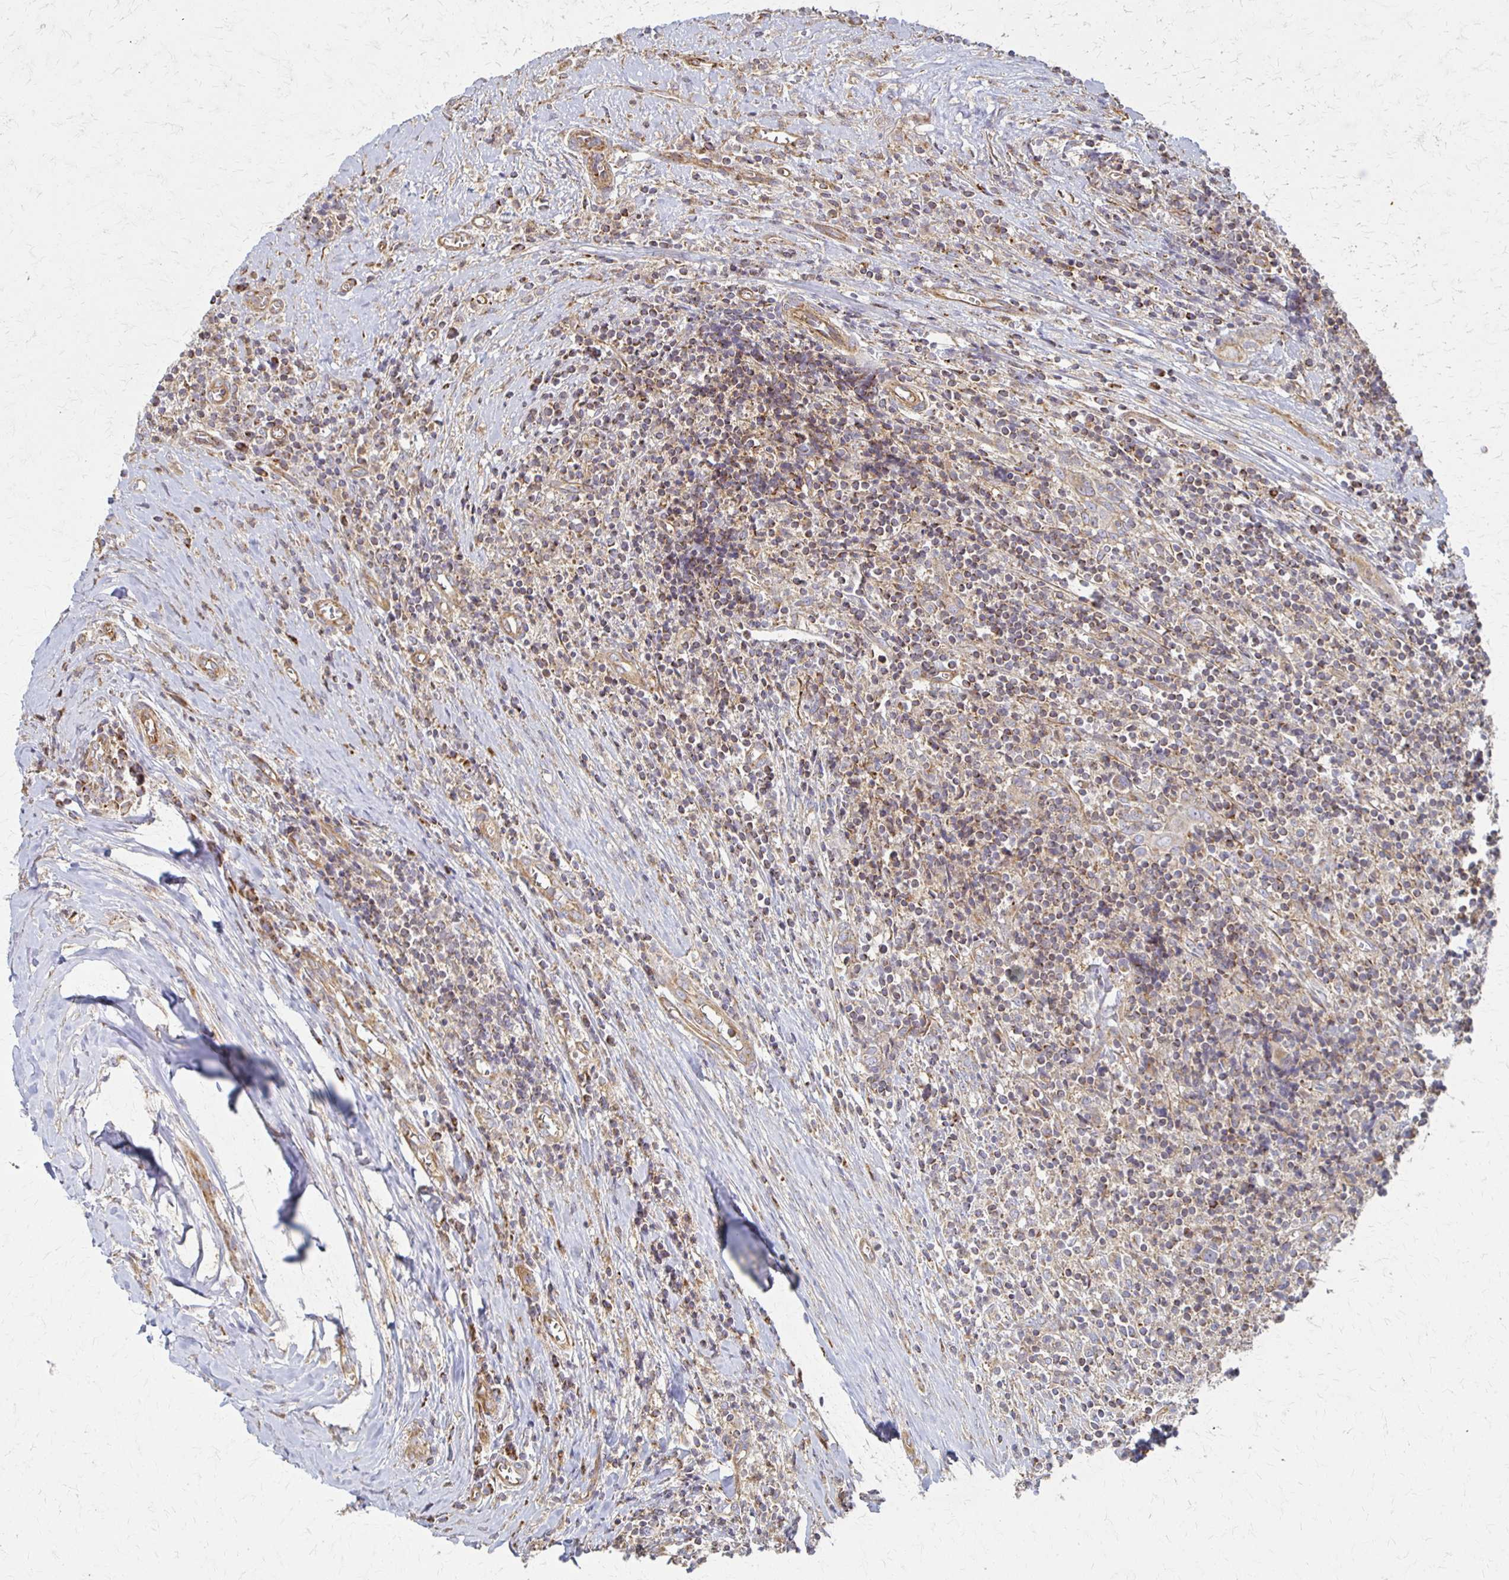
{"staining": {"intensity": "weak", "quantity": "25%-75%", "location": "cytoplasmic/membranous"}, "tissue": "lymphoma", "cell_type": "Tumor cells", "image_type": "cancer", "snomed": [{"axis": "morphology", "description": "Hodgkin's disease, NOS"}, {"axis": "topography", "description": "Thymus, NOS"}], "caption": "High-power microscopy captured an IHC image of Hodgkin's disease, revealing weak cytoplasmic/membranous expression in approximately 25%-75% of tumor cells.", "gene": "EIF4EBP2", "patient": {"sex": "female", "age": 17}}